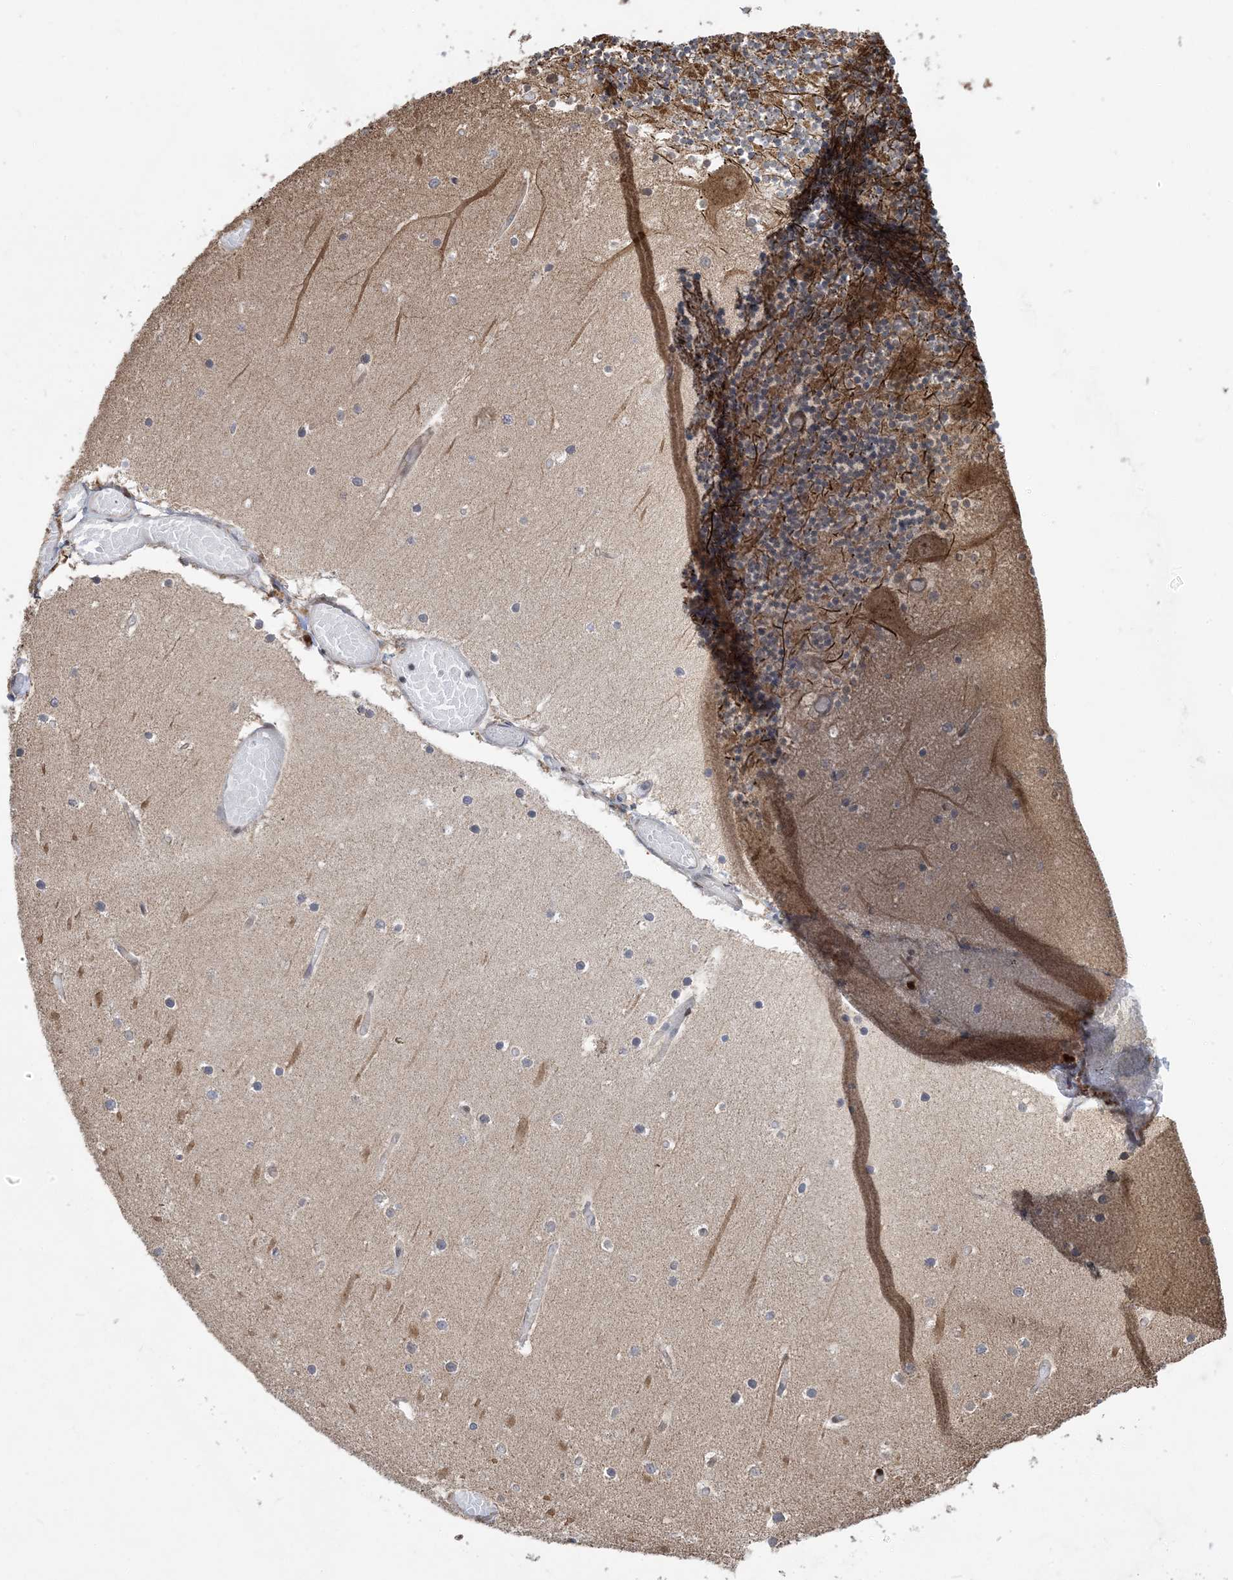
{"staining": {"intensity": "moderate", "quantity": "<25%", "location": "cytoplasmic/membranous"}, "tissue": "cerebellum", "cell_type": "Cells in granular layer", "image_type": "normal", "snomed": [{"axis": "morphology", "description": "Normal tissue, NOS"}, {"axis": "topography", "description": "Cerebellum"}], "caption": "Protein staining exhibits moderate cytoplasmic/membranous expression in approximately <25% of cells in granular layer in unremarkable cerebellum.", "gene": "FAM9B", "patient": {"sex": "female", "age": 28}}